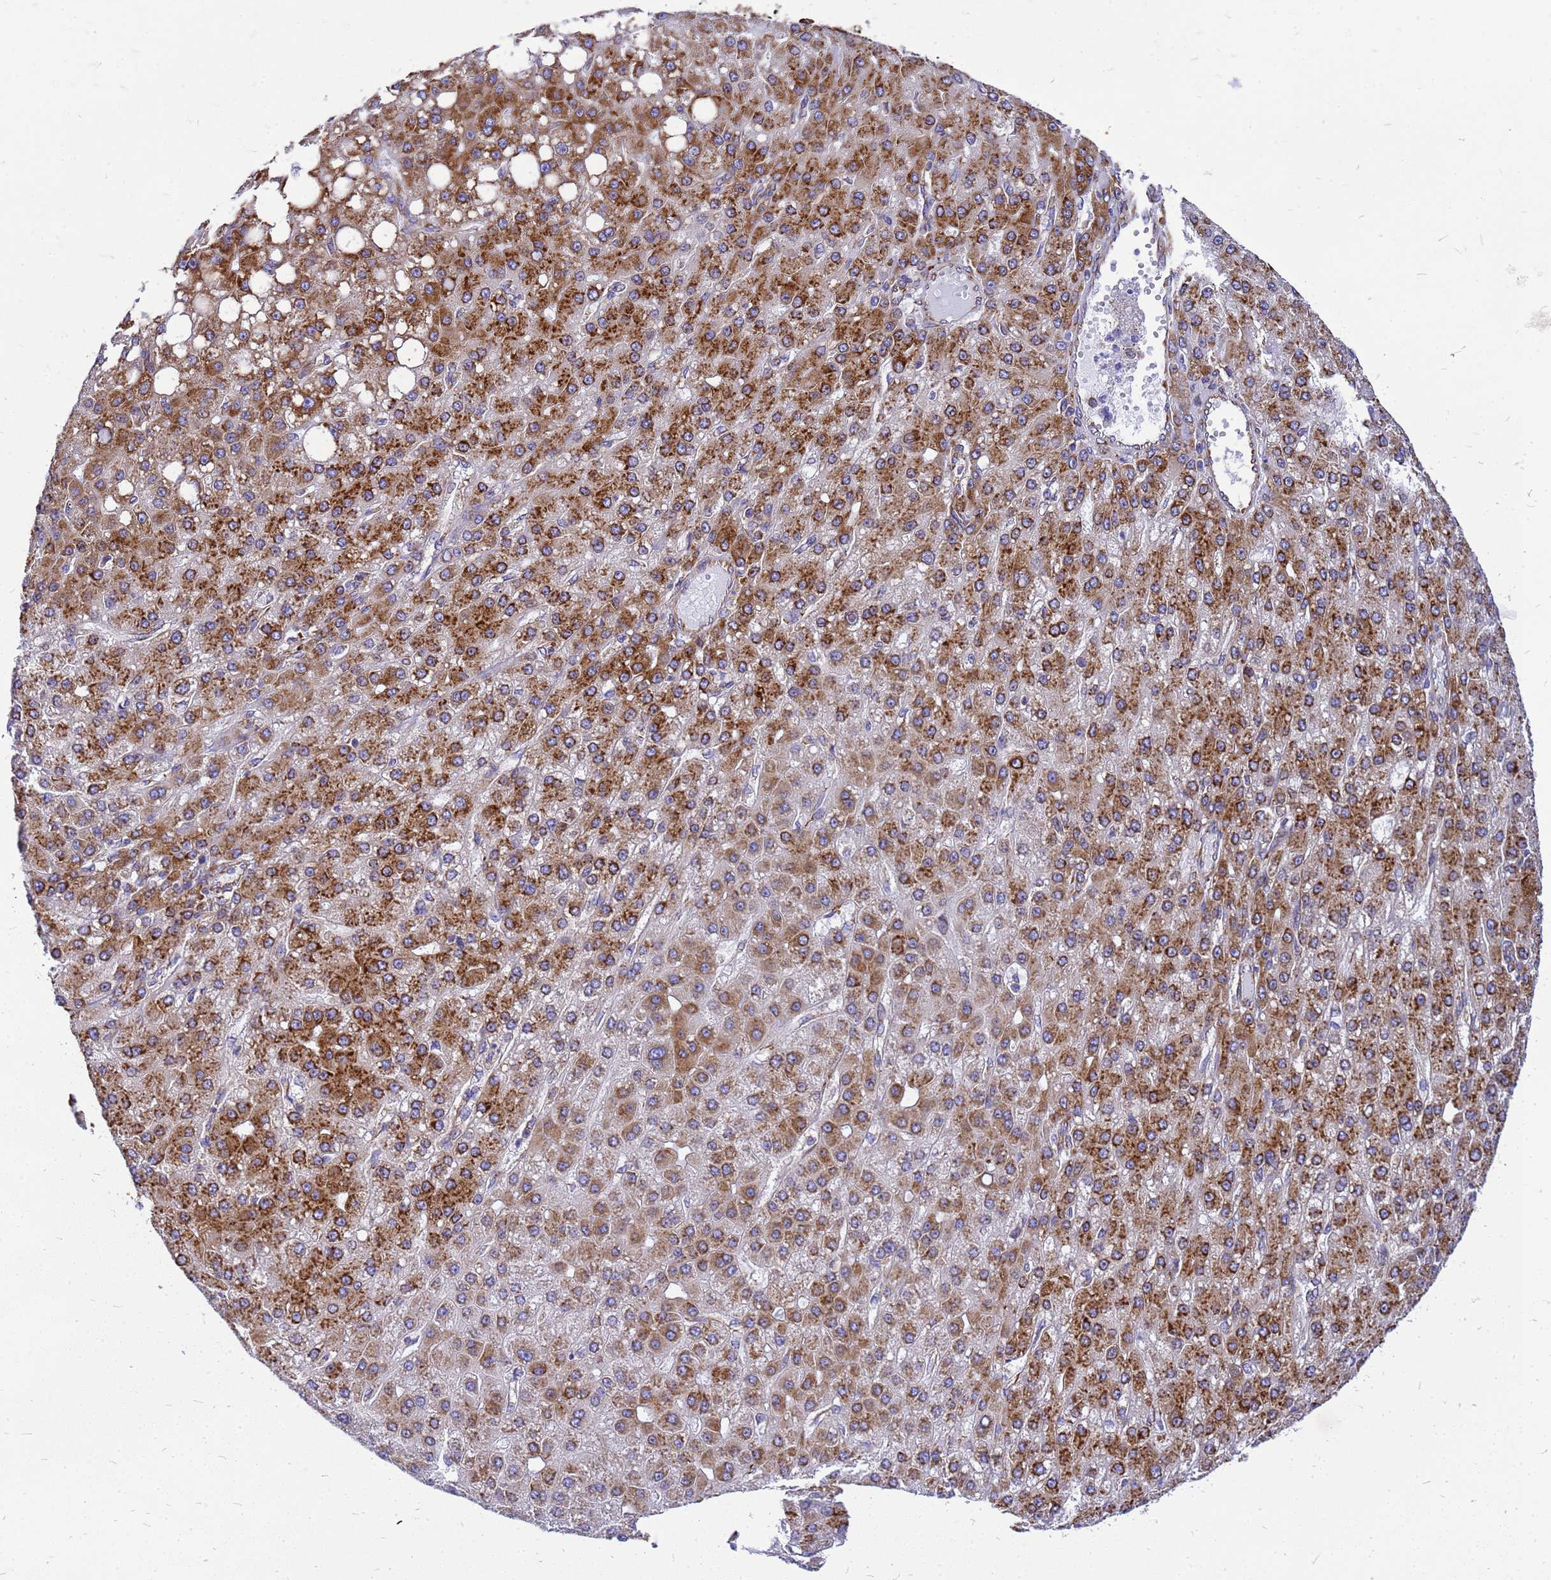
{"staining": {"intensity": "strong", "quantity": ">75%", "location": "cytoplasmic/membranous"}, "tissue": "liver cancer", "cell_type": "Tumor cells", "image_type": "cancer", "snomed": [{"axis": "morphology", "description": "Carcinoma, Hepatocellular, NOS"}, {"axis": "topography", "description": "Liver"}], "caption": "Immunohistochemistry (IHC) of human liver cancer (hepatocellular carcinoma) demonstrates high levels of strong cytoplasmic/membranous positivity in about >75% of tumor cells.", "gene": "EEF1D", "patient": {"sex": "male", "age": 67}}